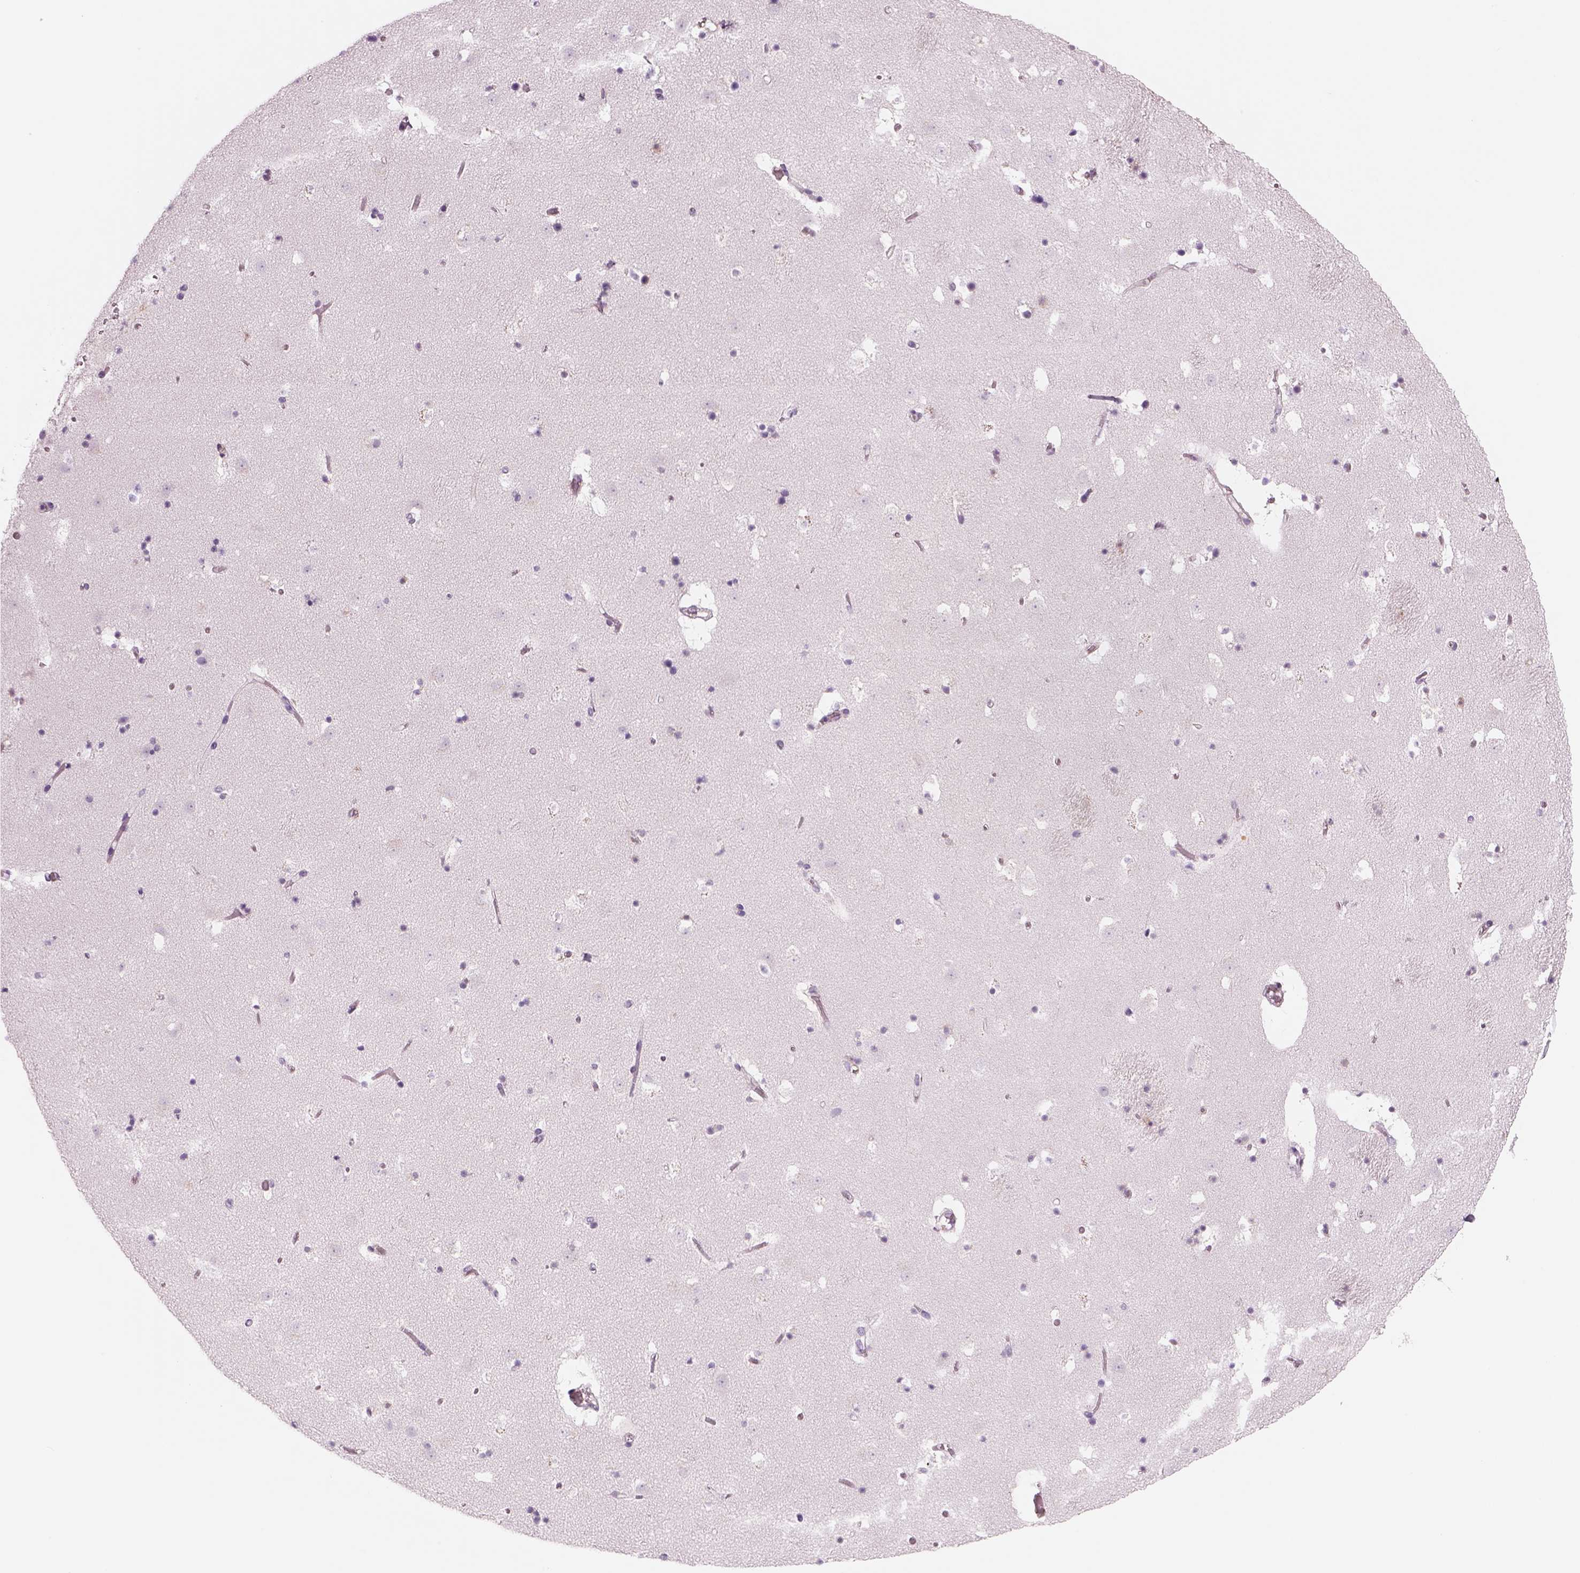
{"staining": {"intensity": "negative", "quantity": "none", "location": "none"}, "tissue": "caudate", "cell_type": "Glial cells", "image_type": "normal", "snomed": [{"axis": "morphology", "description": "Normal tissue, NOS"}, {"axis": "topography", "description": "Lateral ventricle wall"}], "caption": "A histopathology image of human caudate is negative for staining in glial cells. (DAB immunohistochemistry (IHC) with hematoxylin counter stain).", "gene": "SLC1A7", "patient": {"sex": "female", "age": 42}}